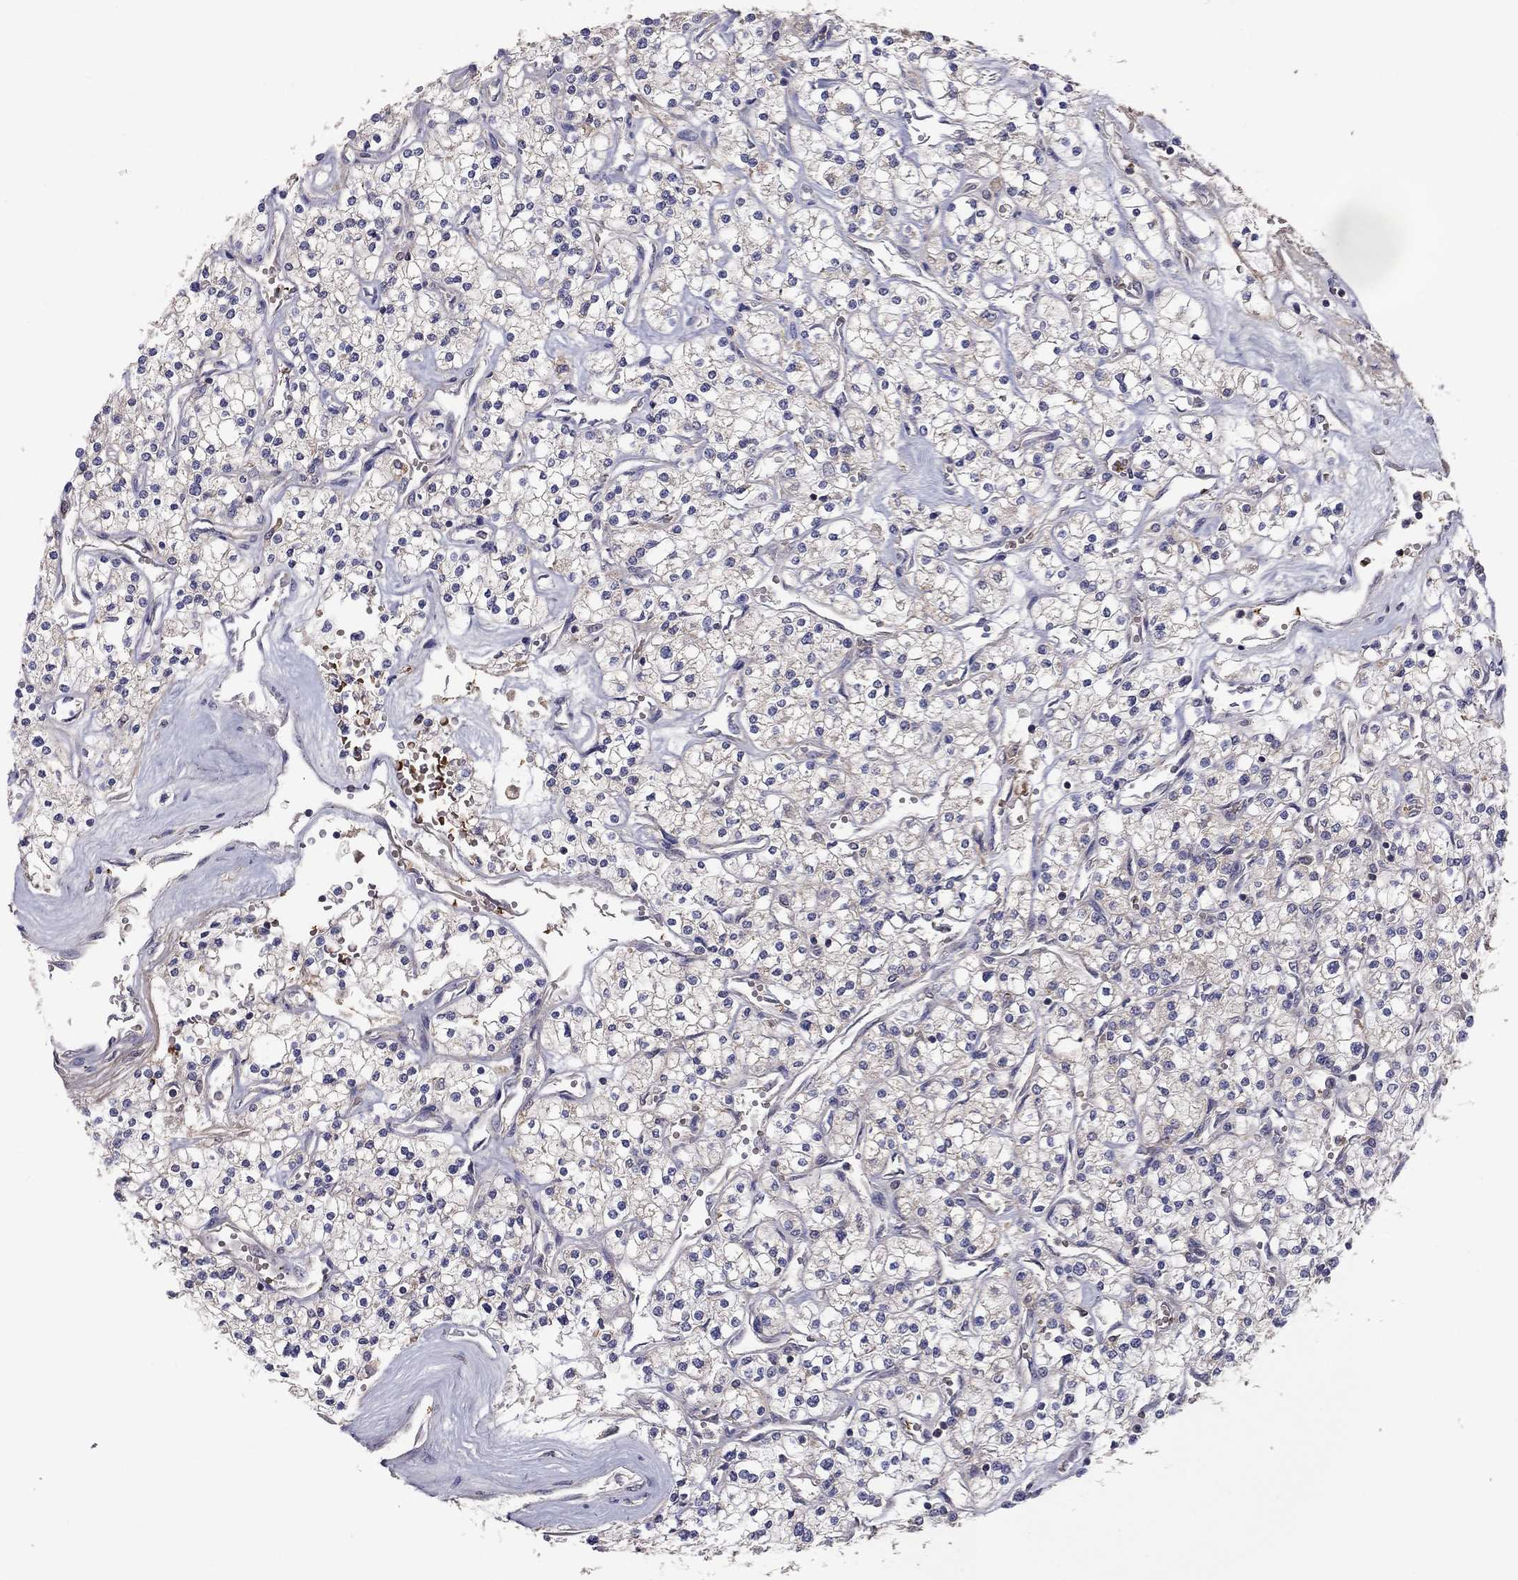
{"staining": {"intensity": "negative", "quantity": "none", "location": "none"}, "tissue": "renal cancer", "cell_type": "Tumor cells", "image_type": "cancer", "snomed": [{"axis": "morphology", "description": "Adenocarcinoma, NOS"}, {"axis": "topography", "description": "Kidney"}], "caption": "The IHC photomicrograph has no significant positivity in tumor cells of renal cancer (adenocarcinoma) tissue.", "gene": "RNF123", "patient": {"sex": "male", "age": 80}}